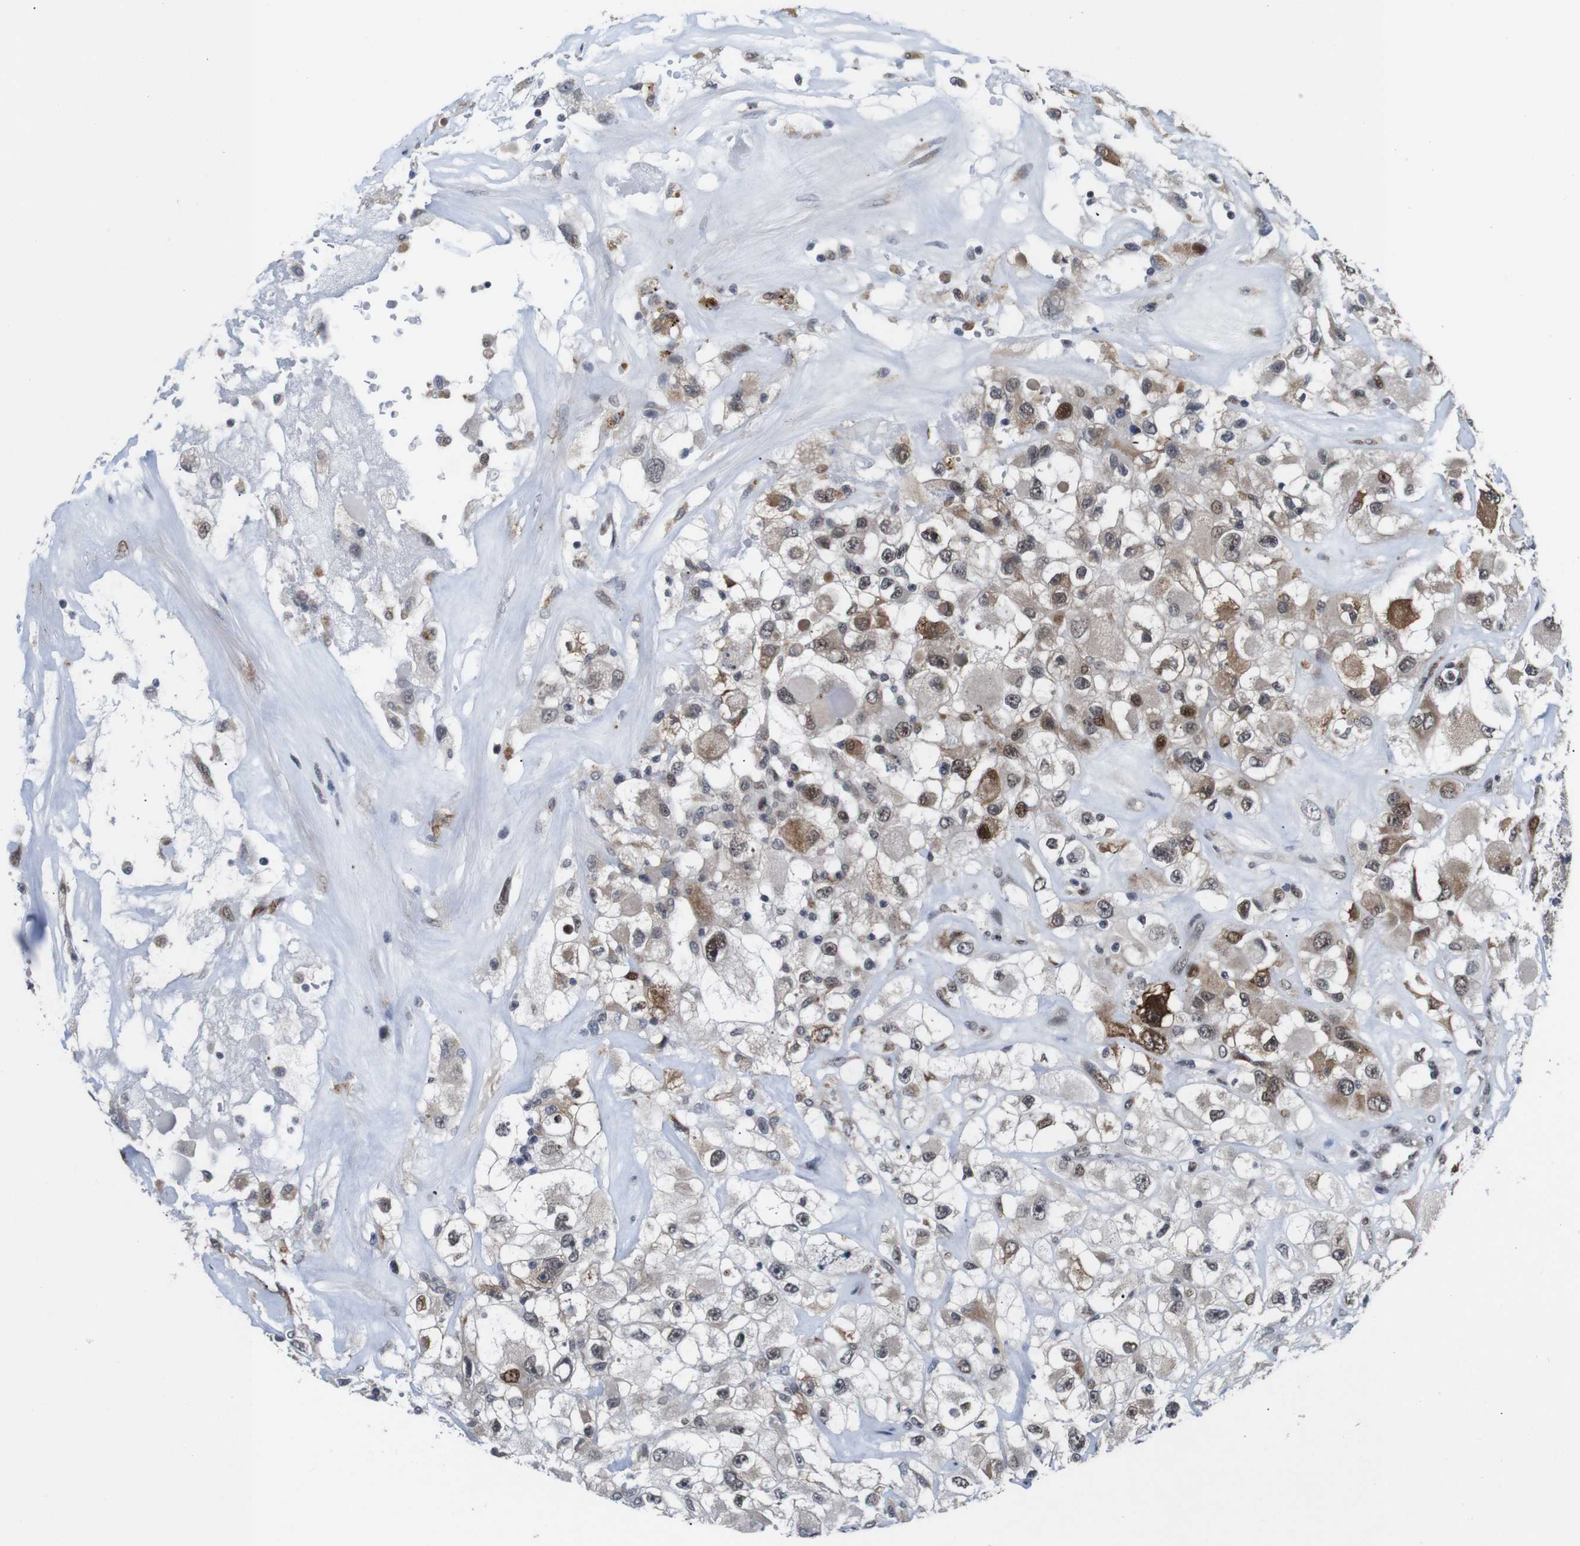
{"staining": {"intensity": "moderate", "quantity": "25%-75%", "location": "cytoplasmic/membranous,nuclear"}, "tissue": "renal cancer", "cell_type": "Tumor cells", "image_type": "cancer", "snomed": [{"axis": "morphology", "description": "Adenocarcinoma, NOS"}, {"axis": "topography", "description": "Kidney"}], "caption": "Adenocarcinoma (renal) stained for a protein (brown) shows moderate cytoplasmic/membranous and nuclear positive staining in approximately 25%-75% of tumor cells.", "gene": "EIF4G1", "patient": {"sex": "female", "age": 52}}